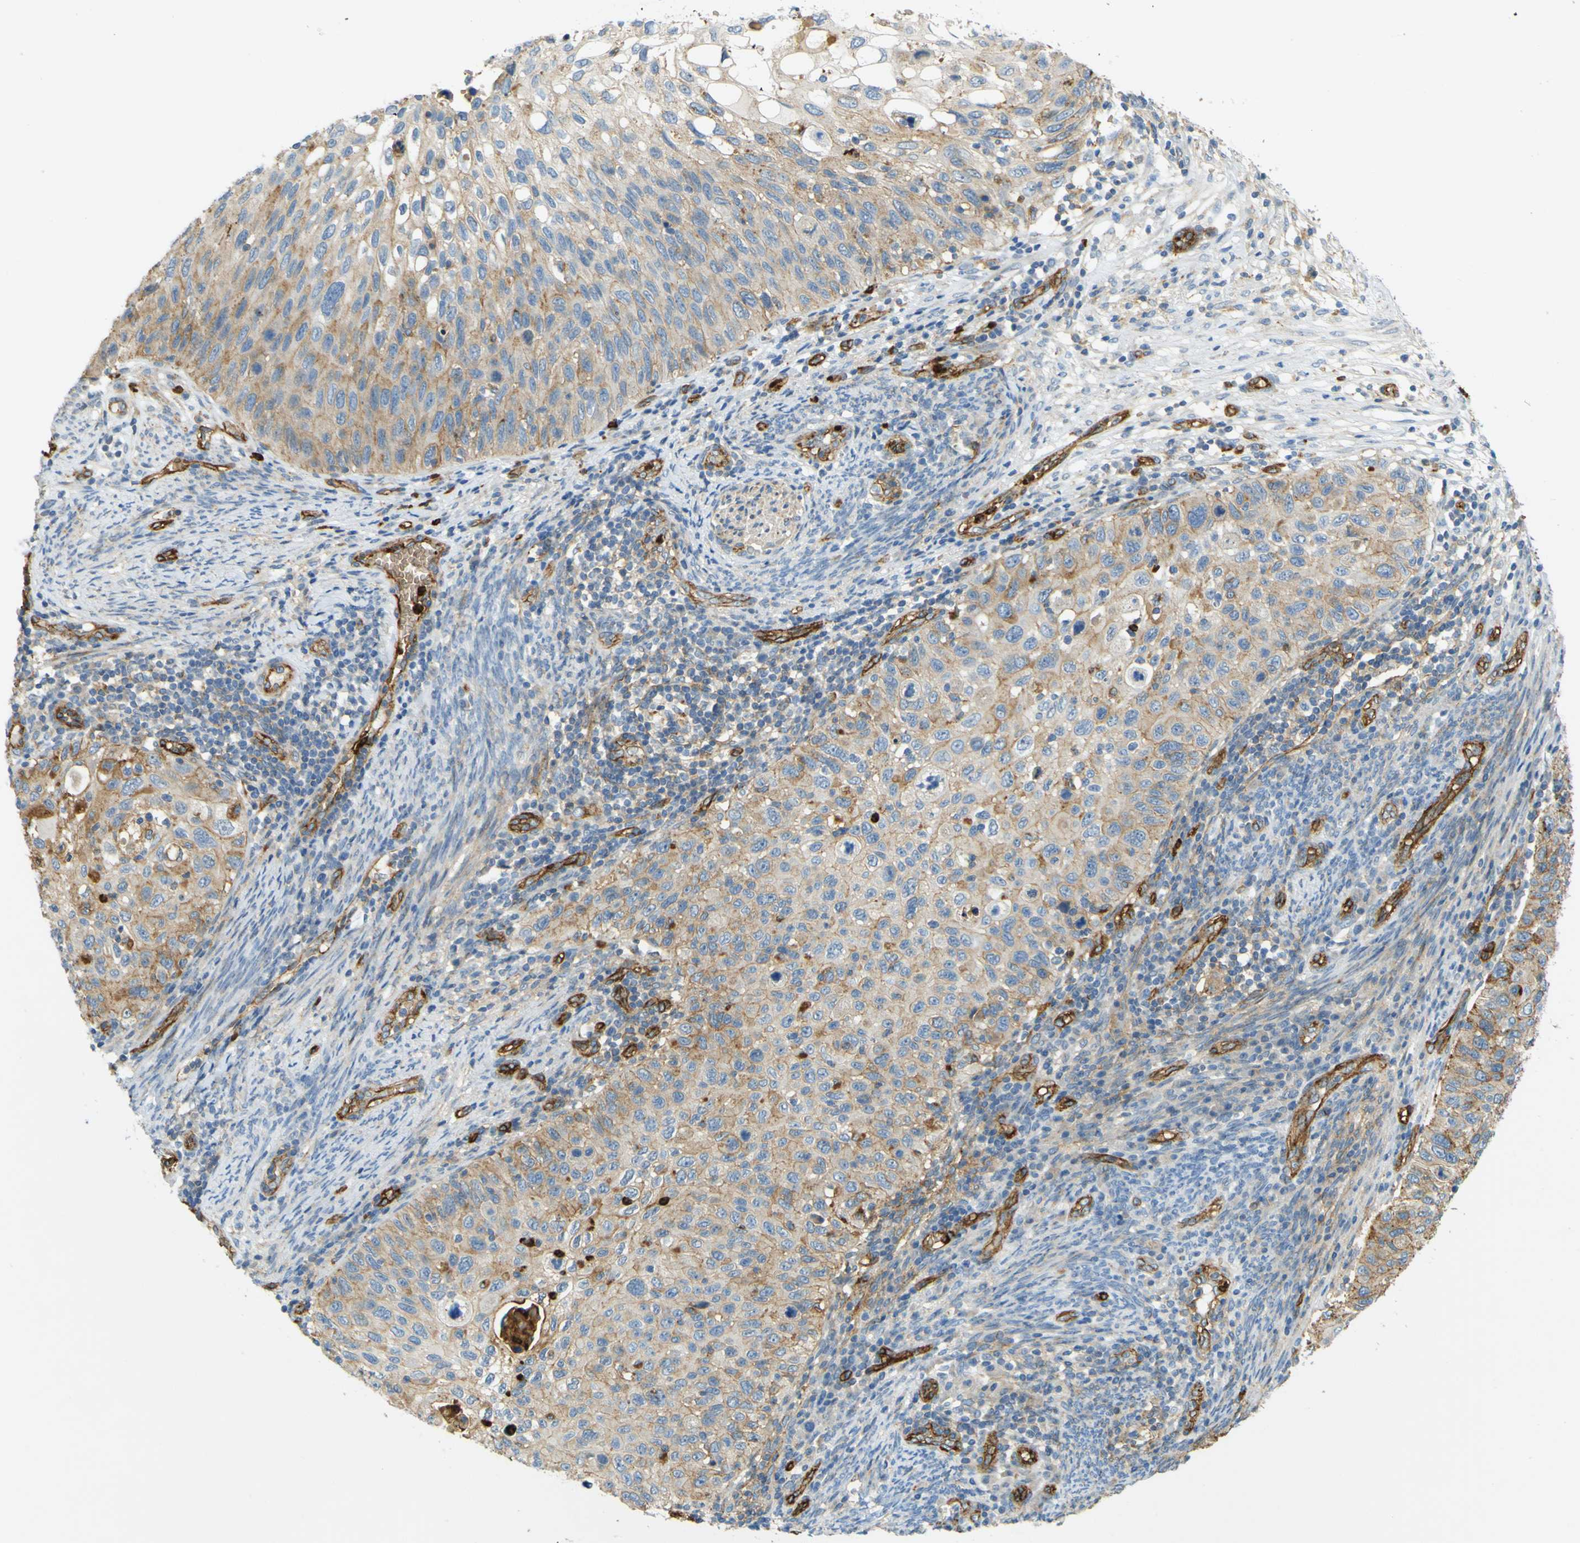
{"staining": {"intensity": "moderate", "quantity": ">75%", "location": "cytoplasmic/membranous"}, "tissue": "cervical cancer", "cell_type": "Tumor cells", "image_type": "cancer", "snomed": [{"axis": "morphology", "description": "Squamous cell carcinoma, NOS"}, {"axis": "topography", "description": "Cervix"}], "caption": "This micrograph shows immunohistochemistry staining of human cervical cancer, with medium moderate cytoplasmic/membranous expression in about >75% of tumor cells.", "gene": "PLXDC1", "patient": {"sex": "female", "age": 70}}